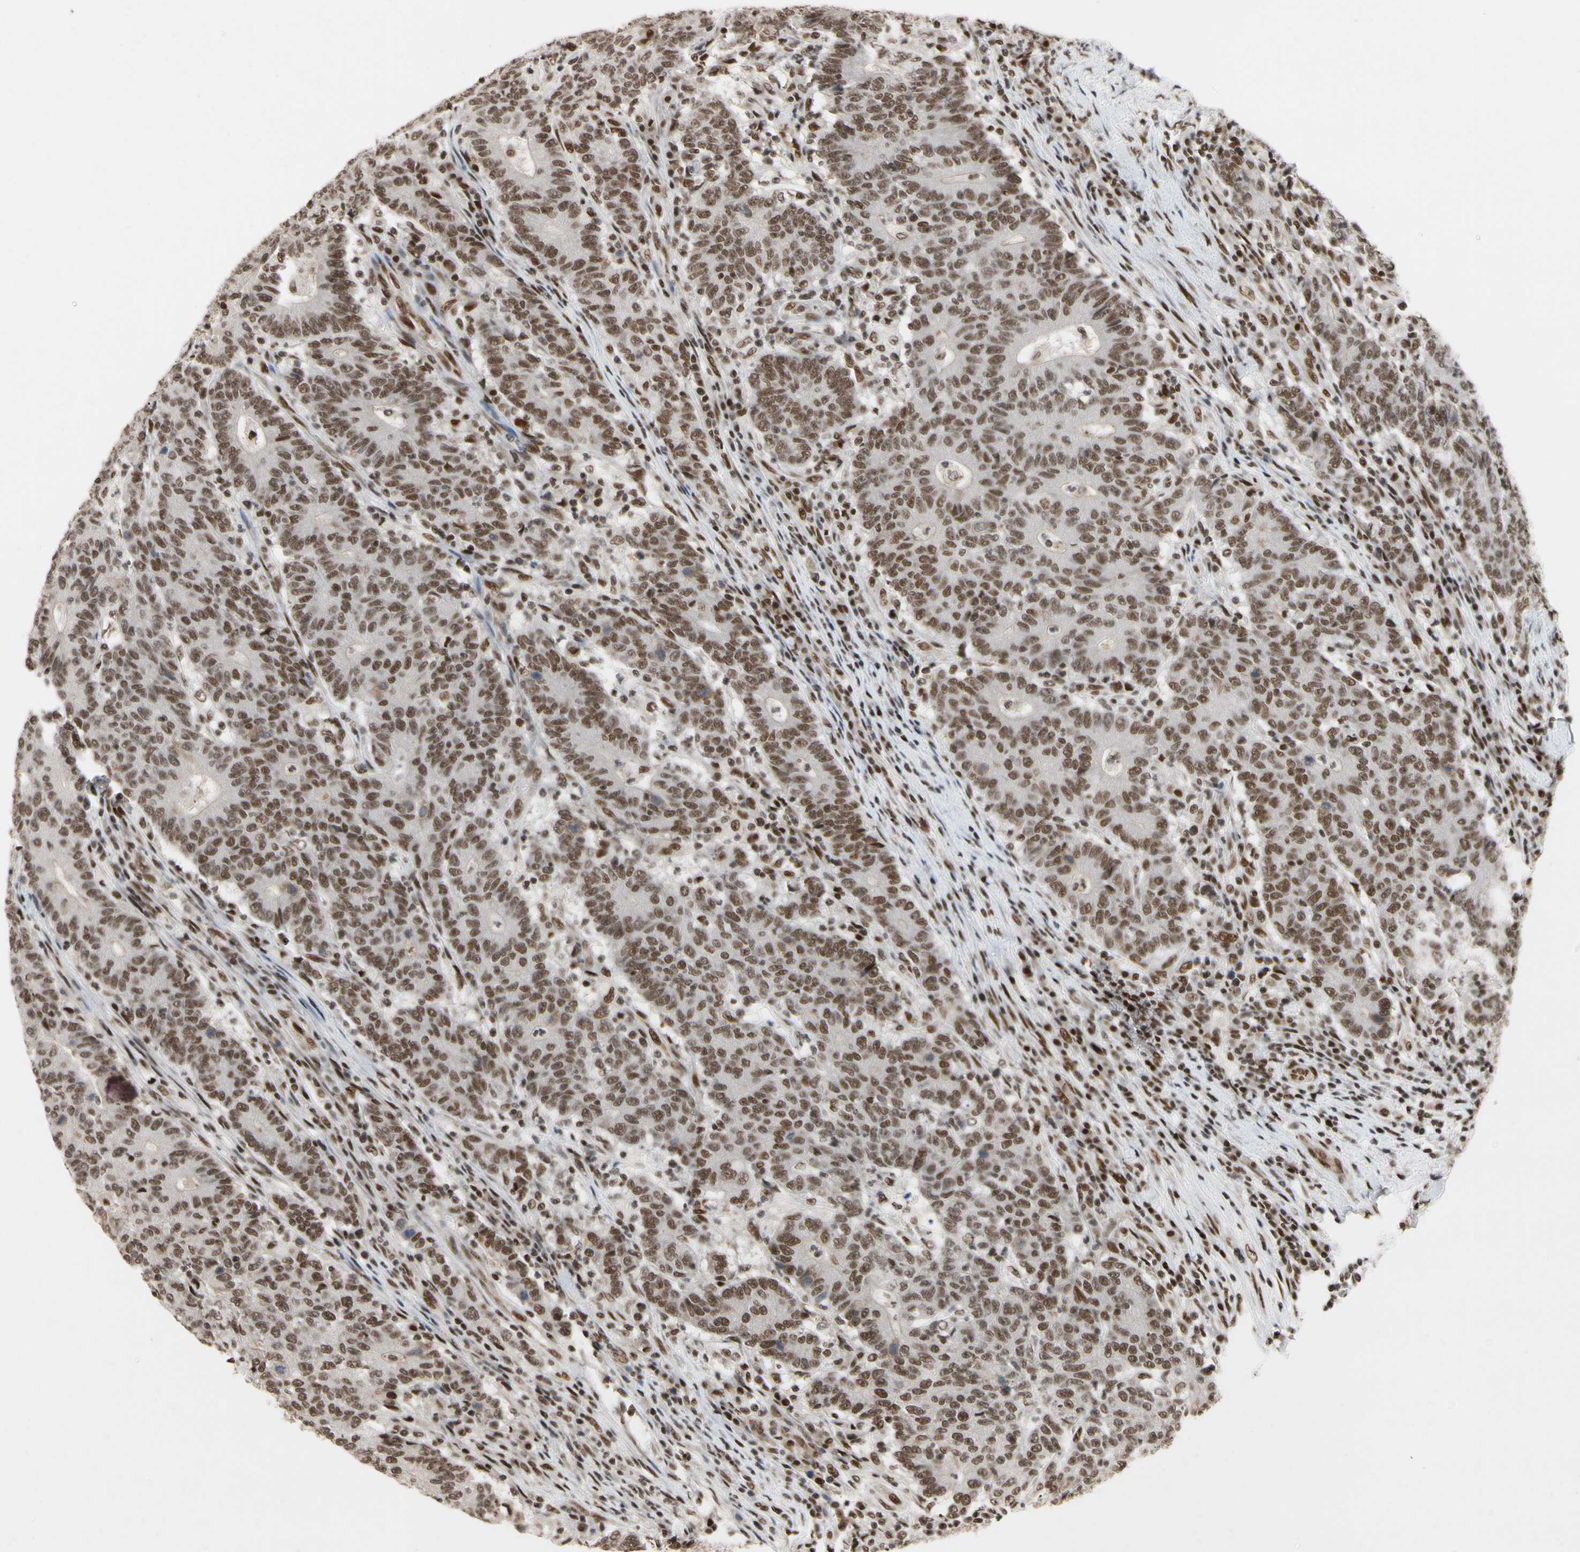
{"staining": {"intensity": "moderate", "quantity": ">75%", "location": "nuclear"}, "tissue": "colorectal cancer", "cell_type": "Tumor cells", "image_type": "cancer", "snomed": [{"axis": "morphology", "description": "Normal tissue, NOS"}, {"axis": "morphology", "description": "Adenocarcinoma, NOS"}, {"axis": "topography", "description": "Colon"}], "caption": "IHC histopathology image of neoplastic tissue: human colorectal cancer (adenocarcinoma) stained using immunohistochemistry (IHC) displays medium levels of moderate protein expression localized specifically in the nuclear of tumor cells, appearing as a nuclear brown color.", "gene": "FAM98B", "patient": {"sex": "female", "age": 75}}